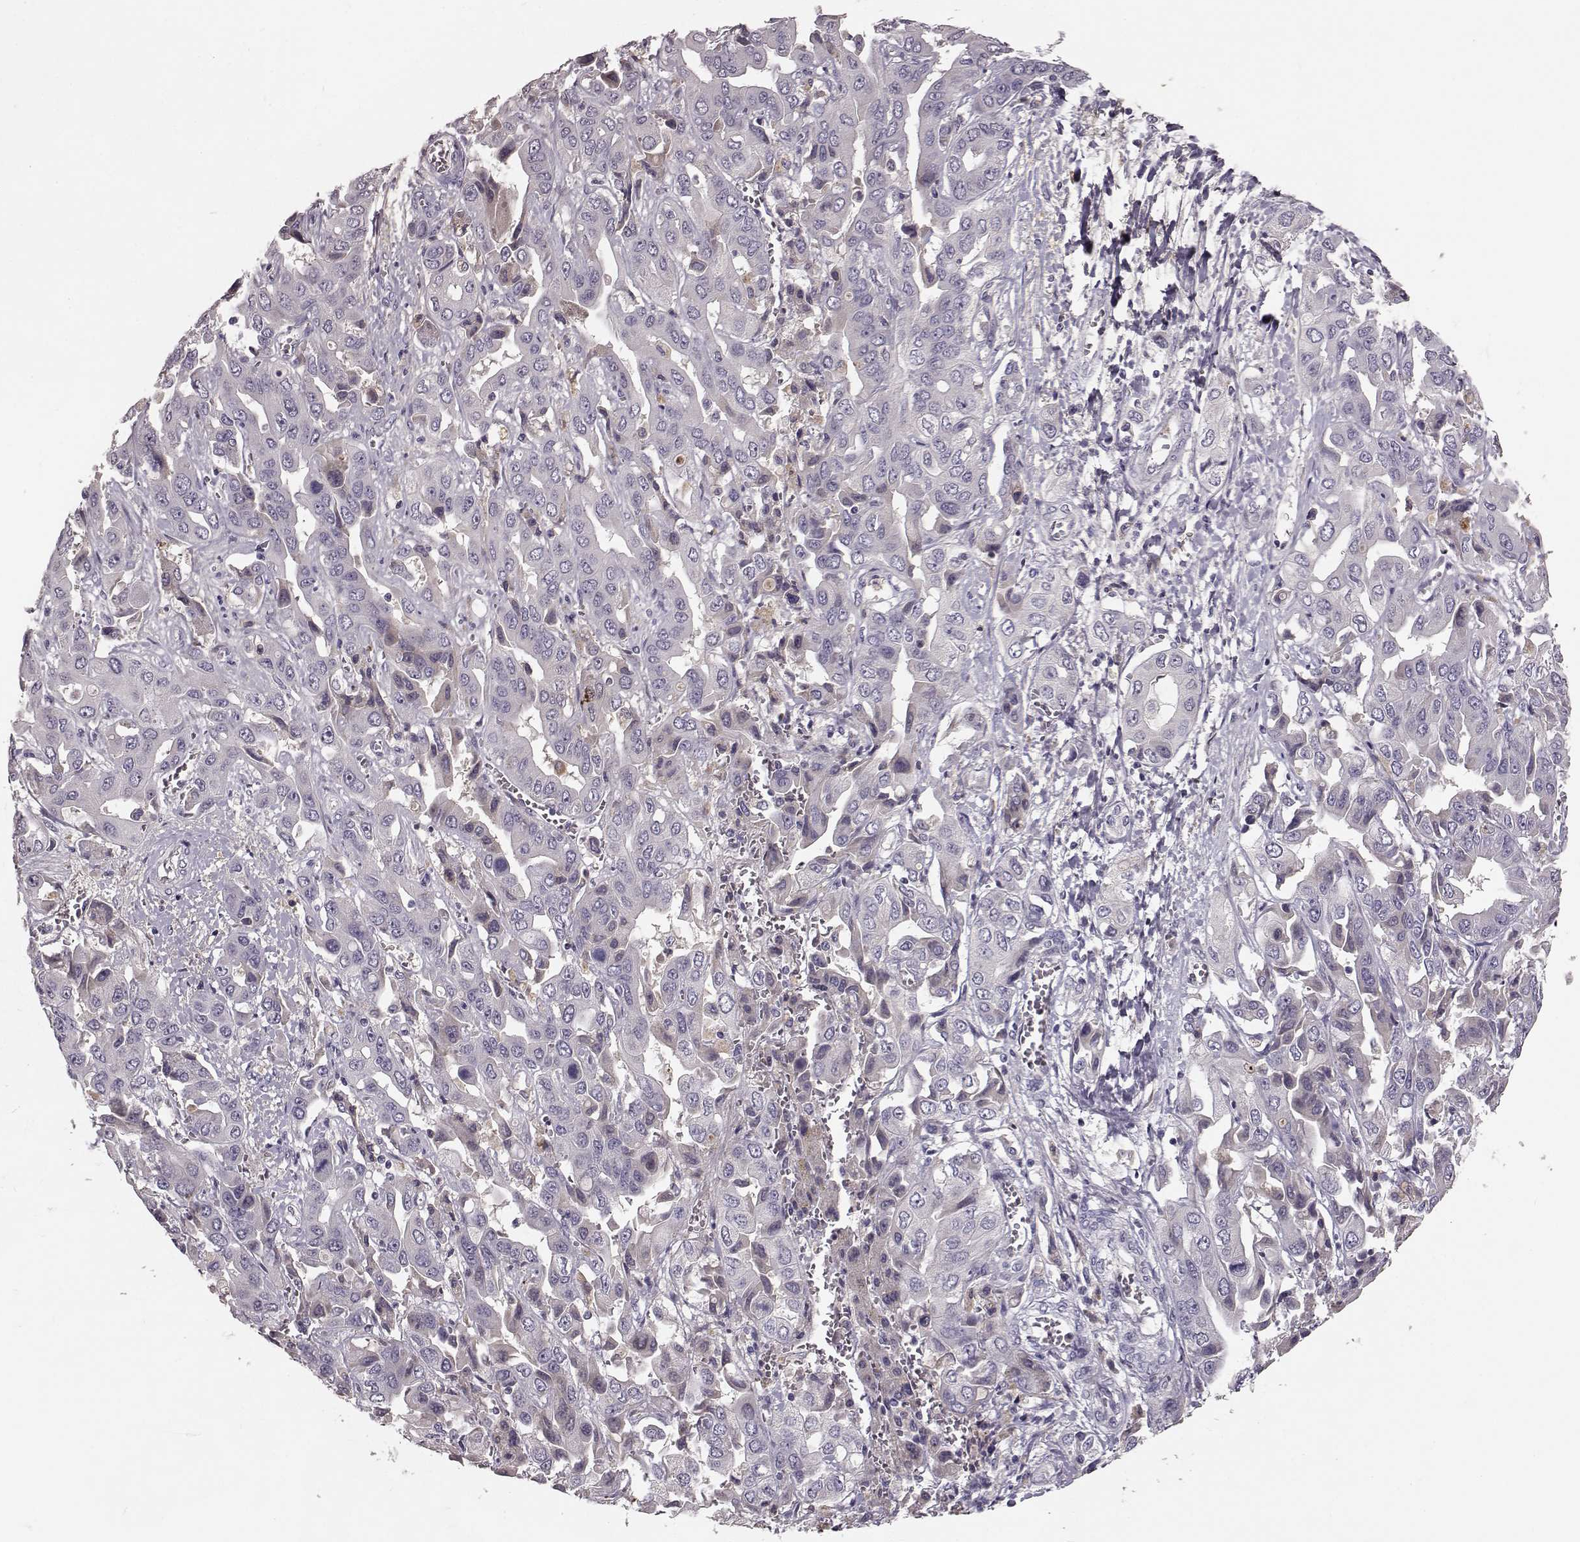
{"staining": {"intensity": "negative", "quantity": "none", "location": "none"}, "tissue": "liver cancer", "cell_type": "Tumor cells", "image_type": "cancer", "snomed": [{"axis": "morphology", "description": "Cholangiocarcinoma"}, {"axis": "topography", "description": "Liver"}], "caption": "Tumor cells are negative for brown protein staining in liver cholangiocarcinoma.", "gene": "YJEFN3", "patient": {"sex": "female", "age": 52}}